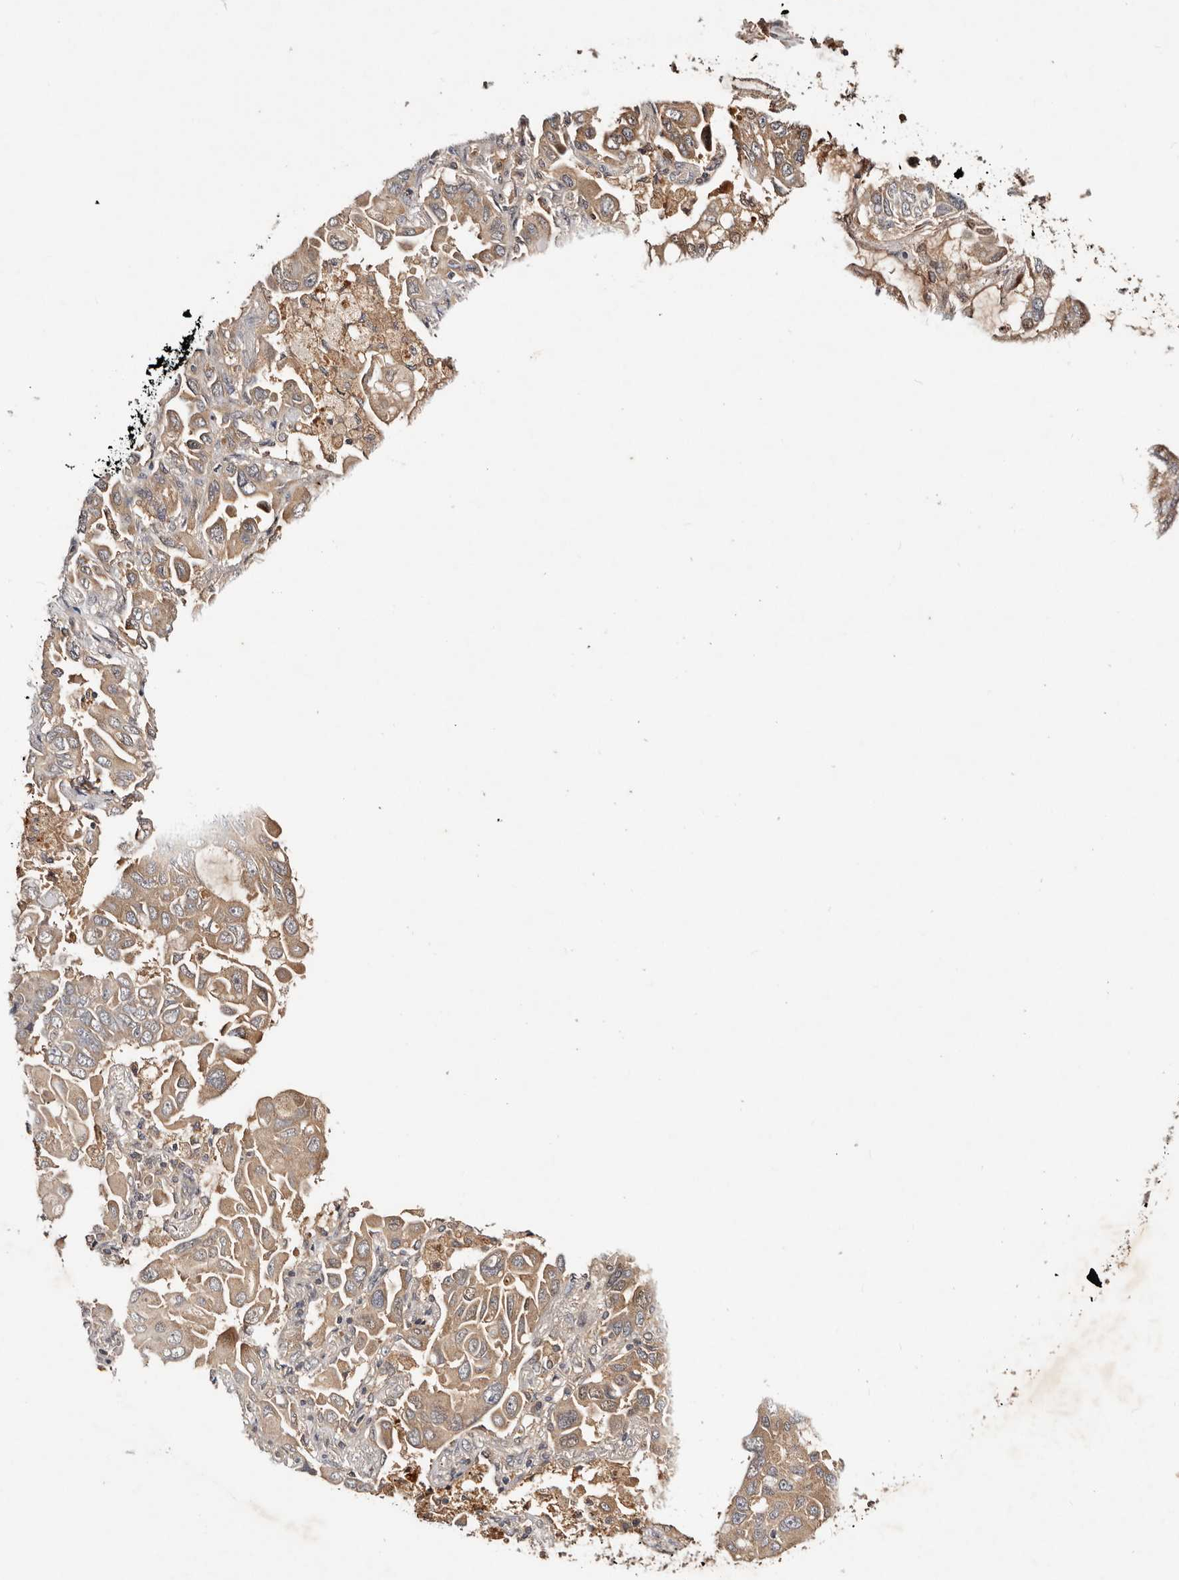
{"staining": {"intensity": "moderate", "quantity": ">75%", "location": "cytoplasmic/membranous"}, "tissue": "lung cancer", "cell_type": "Tumor cells", "image_type": "cancer", "snomed": [{"axis": "morphology", "description": "Adenocarcinoma, NOS"}, {"axis": "topography", "description": "Lung"}], "caption": "Tumor cells display medium levels of moderate cytoplasmic/membranous staining in about >75% of cells in human adenocarcinoma (lung).", "gene": "PKIB", "patient": {"sex": "male", "age": 64}}